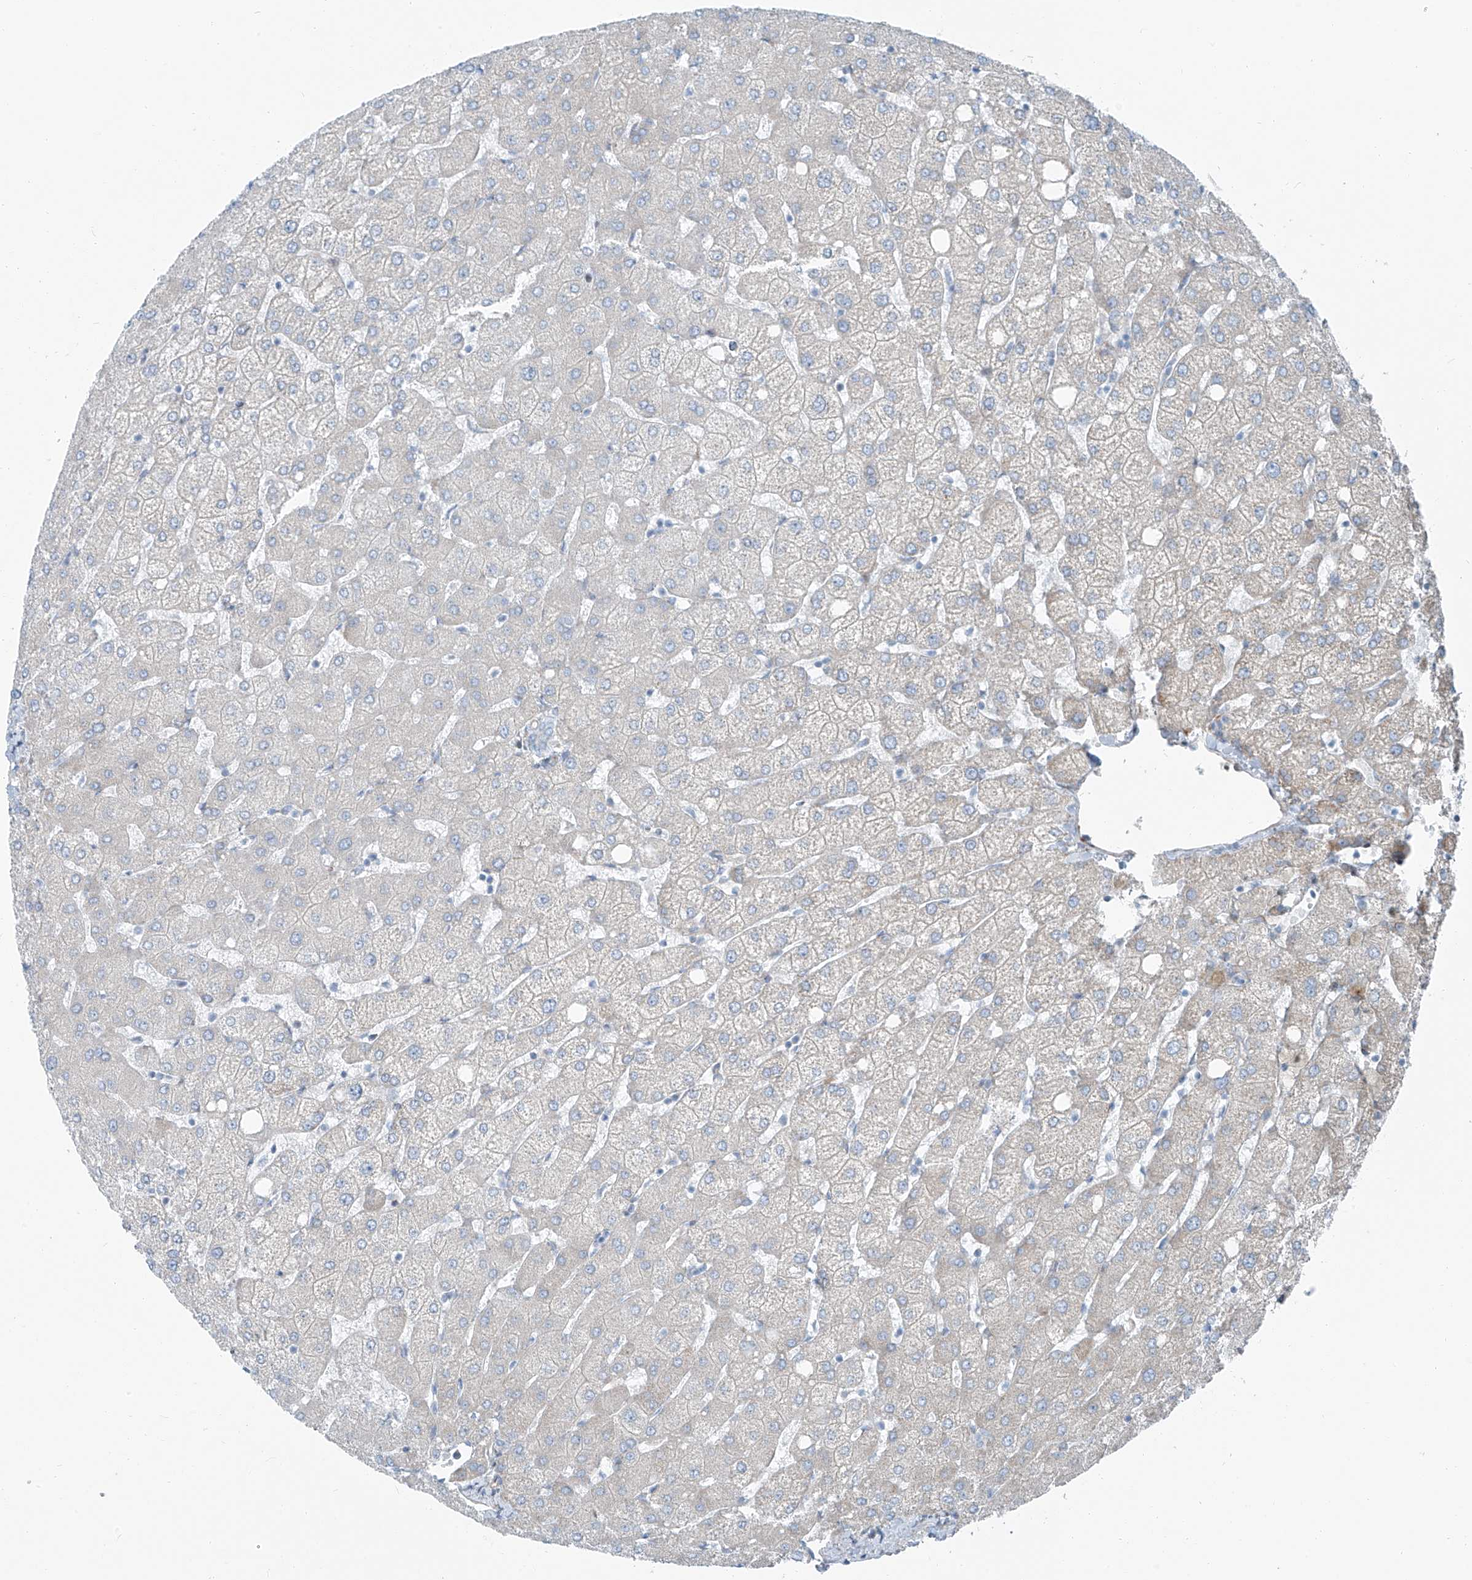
{"staining": {"intensity": "negative", "quantity": "none", "location": "none"}, "tissue": "liver", "cell_type": "Cholangiocytes", "image_type": "normal", "snomed": [{"axis": "morphology", "description": "Normal tissue, NOS"}, {"axis": "topography", "description": "Liver"}], "caption": "The image shows no staining of cholangiocytes in unremarkable liver.", "gene": "HIC2", "patient": {"sex": "female", "age": 54}}